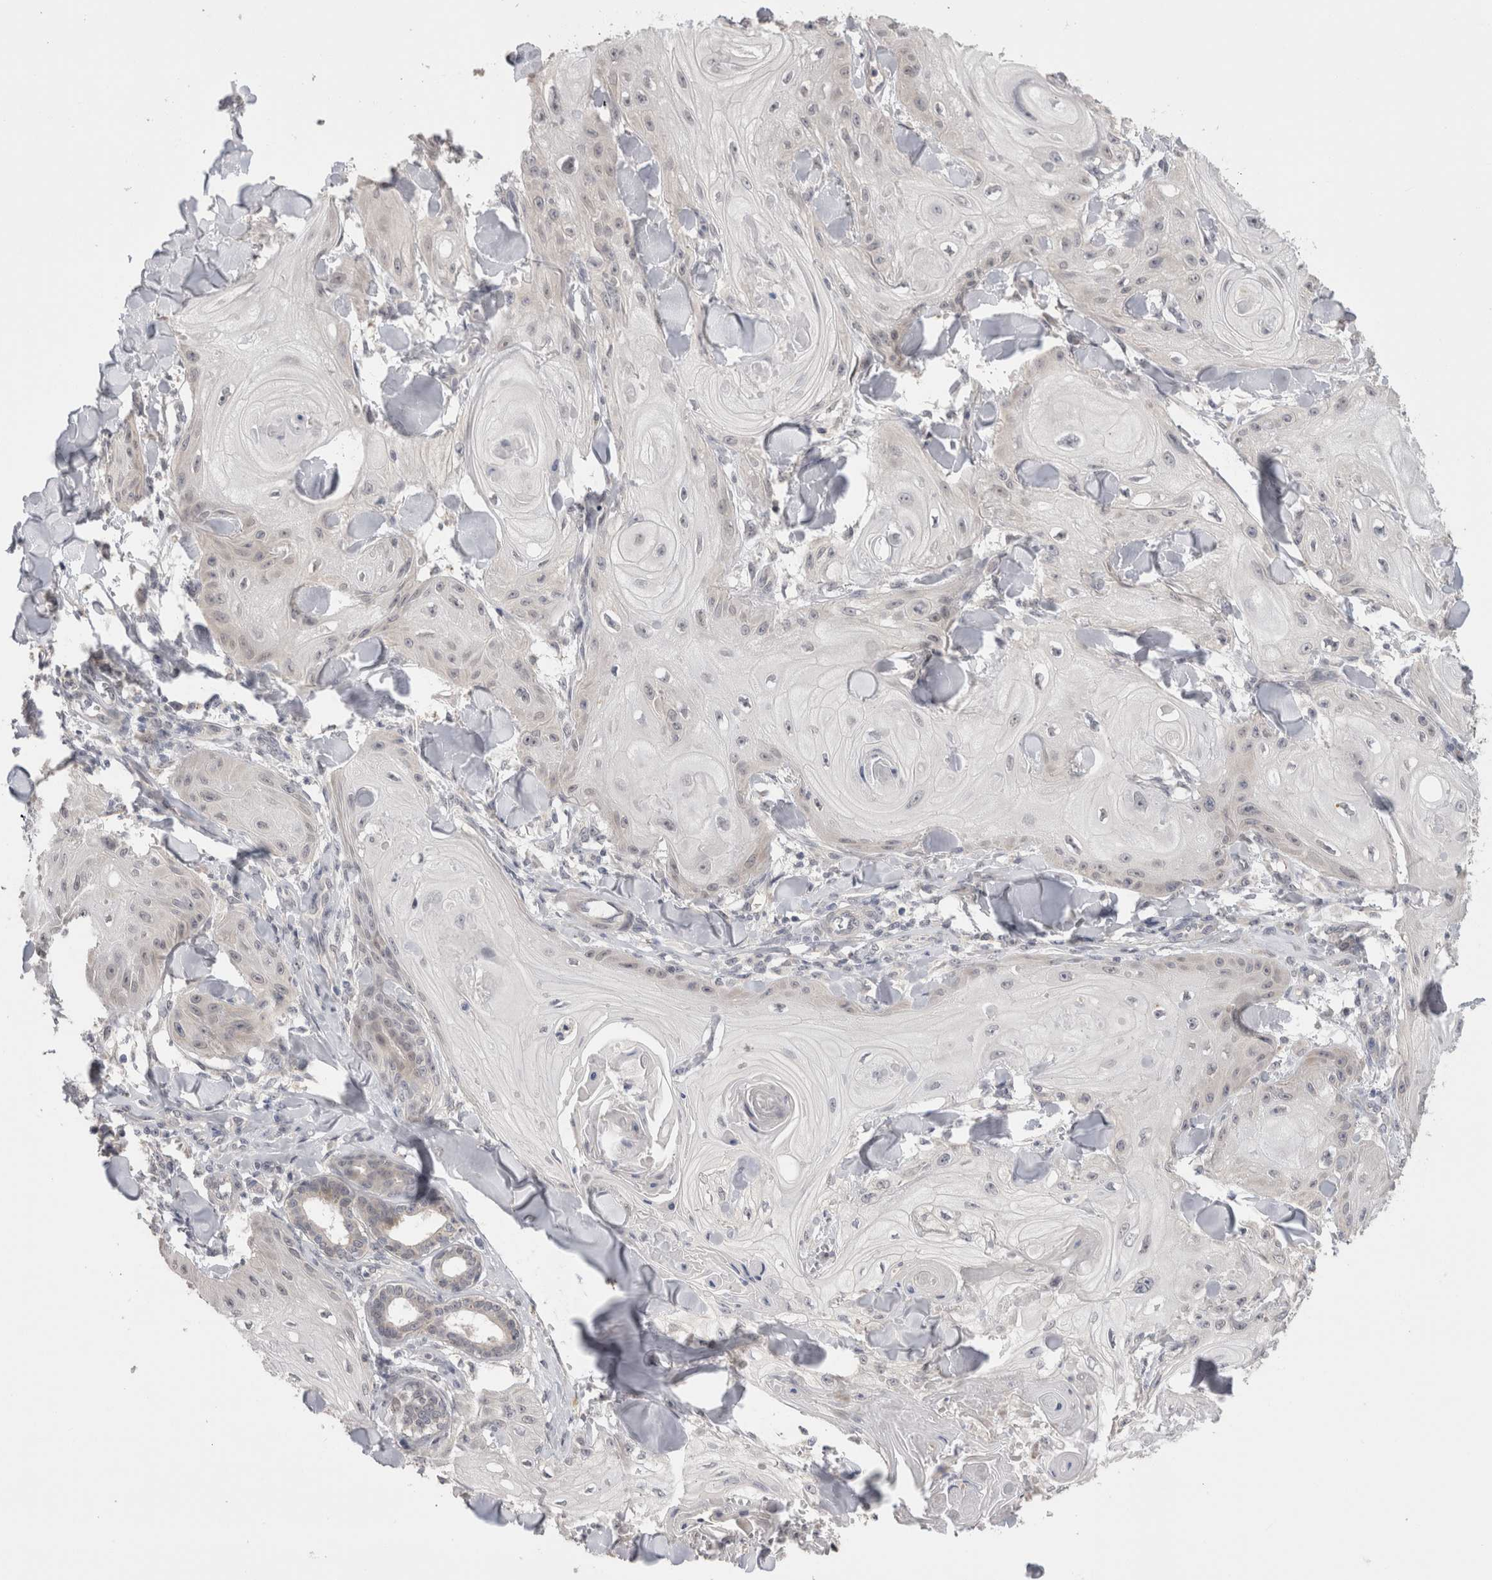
{"staining": {"intensity": "negative", "quantity": "none", "location": "none"}, "tissue": "skin cancer", "cell_type": "Tumor cells", "image_type": "cancer", "snomed": [{"axis": "morphology", "description": "Squamous cell carcinoma, NOS"}, {"axis": "topography", "description": "Skin"}], "caption": "Skin cancer stained for a protein using IHC shows no expression tumor cells.", "gene": "CRYBG1", "patient": {"sex": "male", "age": 74}}